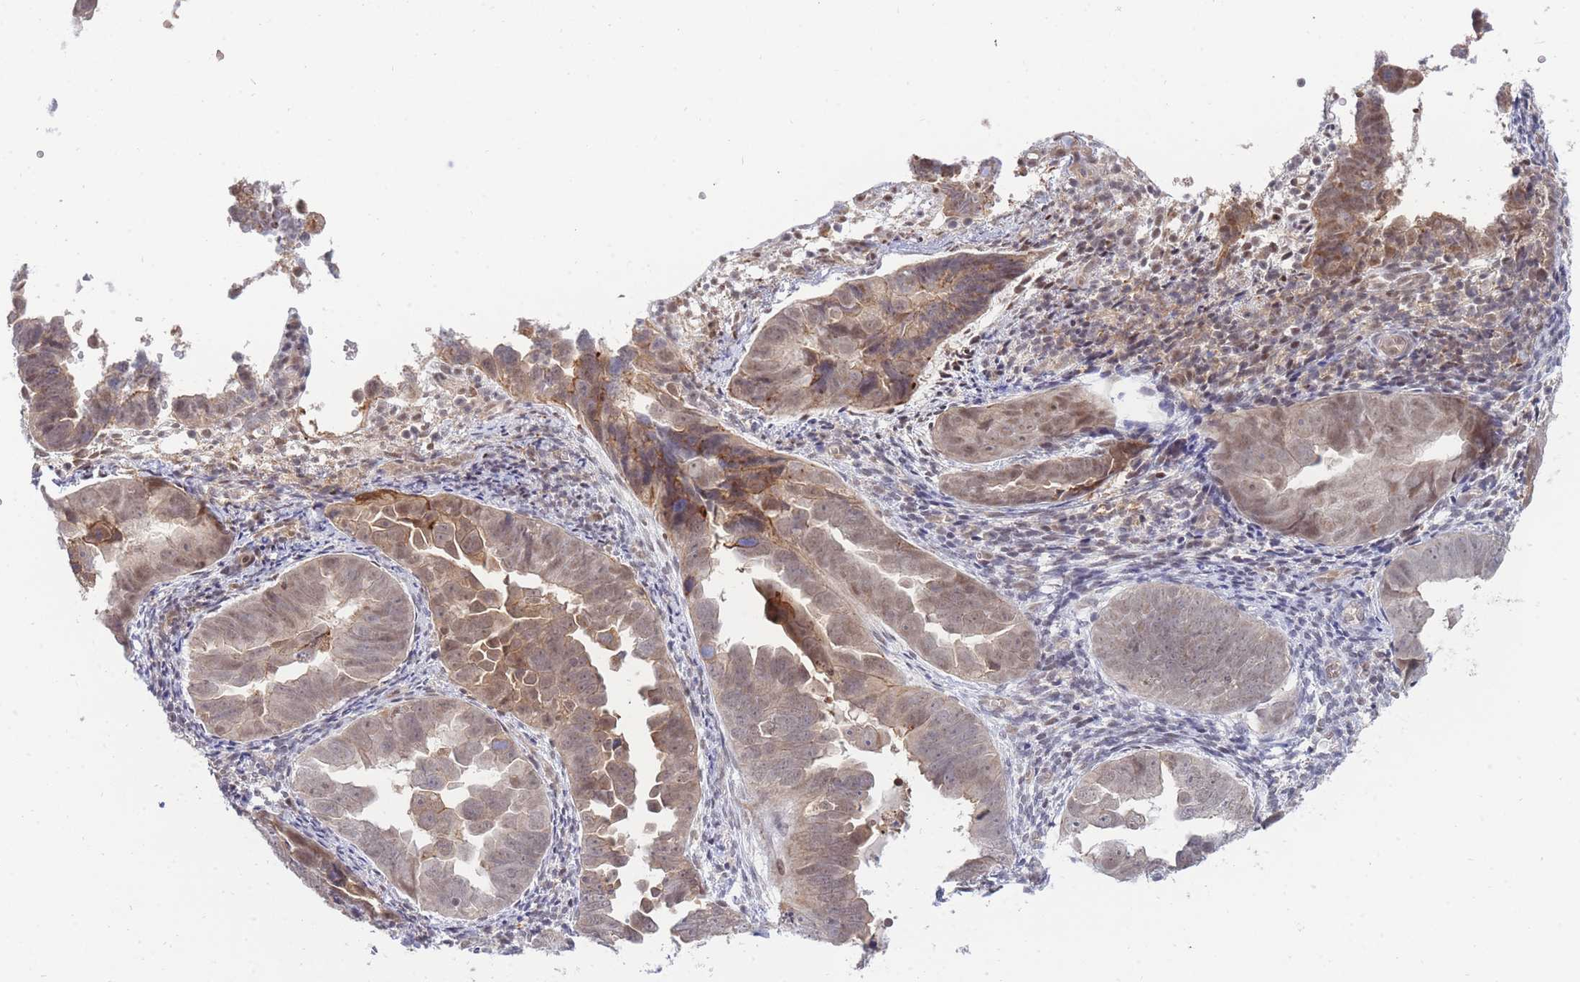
{"staining": {"intensity": "moderate", "quantity": ">75%", "location": "cytoplasmic/membranous,nuclear"}, "tissue": "endometrial cancer", "cell_type": "Tumor cells", "image_type": "cancer", "snomed": [{"axis": "morphology", "description": "Adenocarcinoma, NOS"}, {"axis": "topography", "description": "Endometrium"}], "caption": "The image displays immunohistochemical staining of endometrial cancer. There is moderate cytoplasmic/membranous and nuclear staining is appreciated in about >75% of tumor cells. The protein of interest is shown in brown color, while the nuclei are stained blue.", "gene": "BOD1L1", "patient": {"sex": "female", "age": 75}}